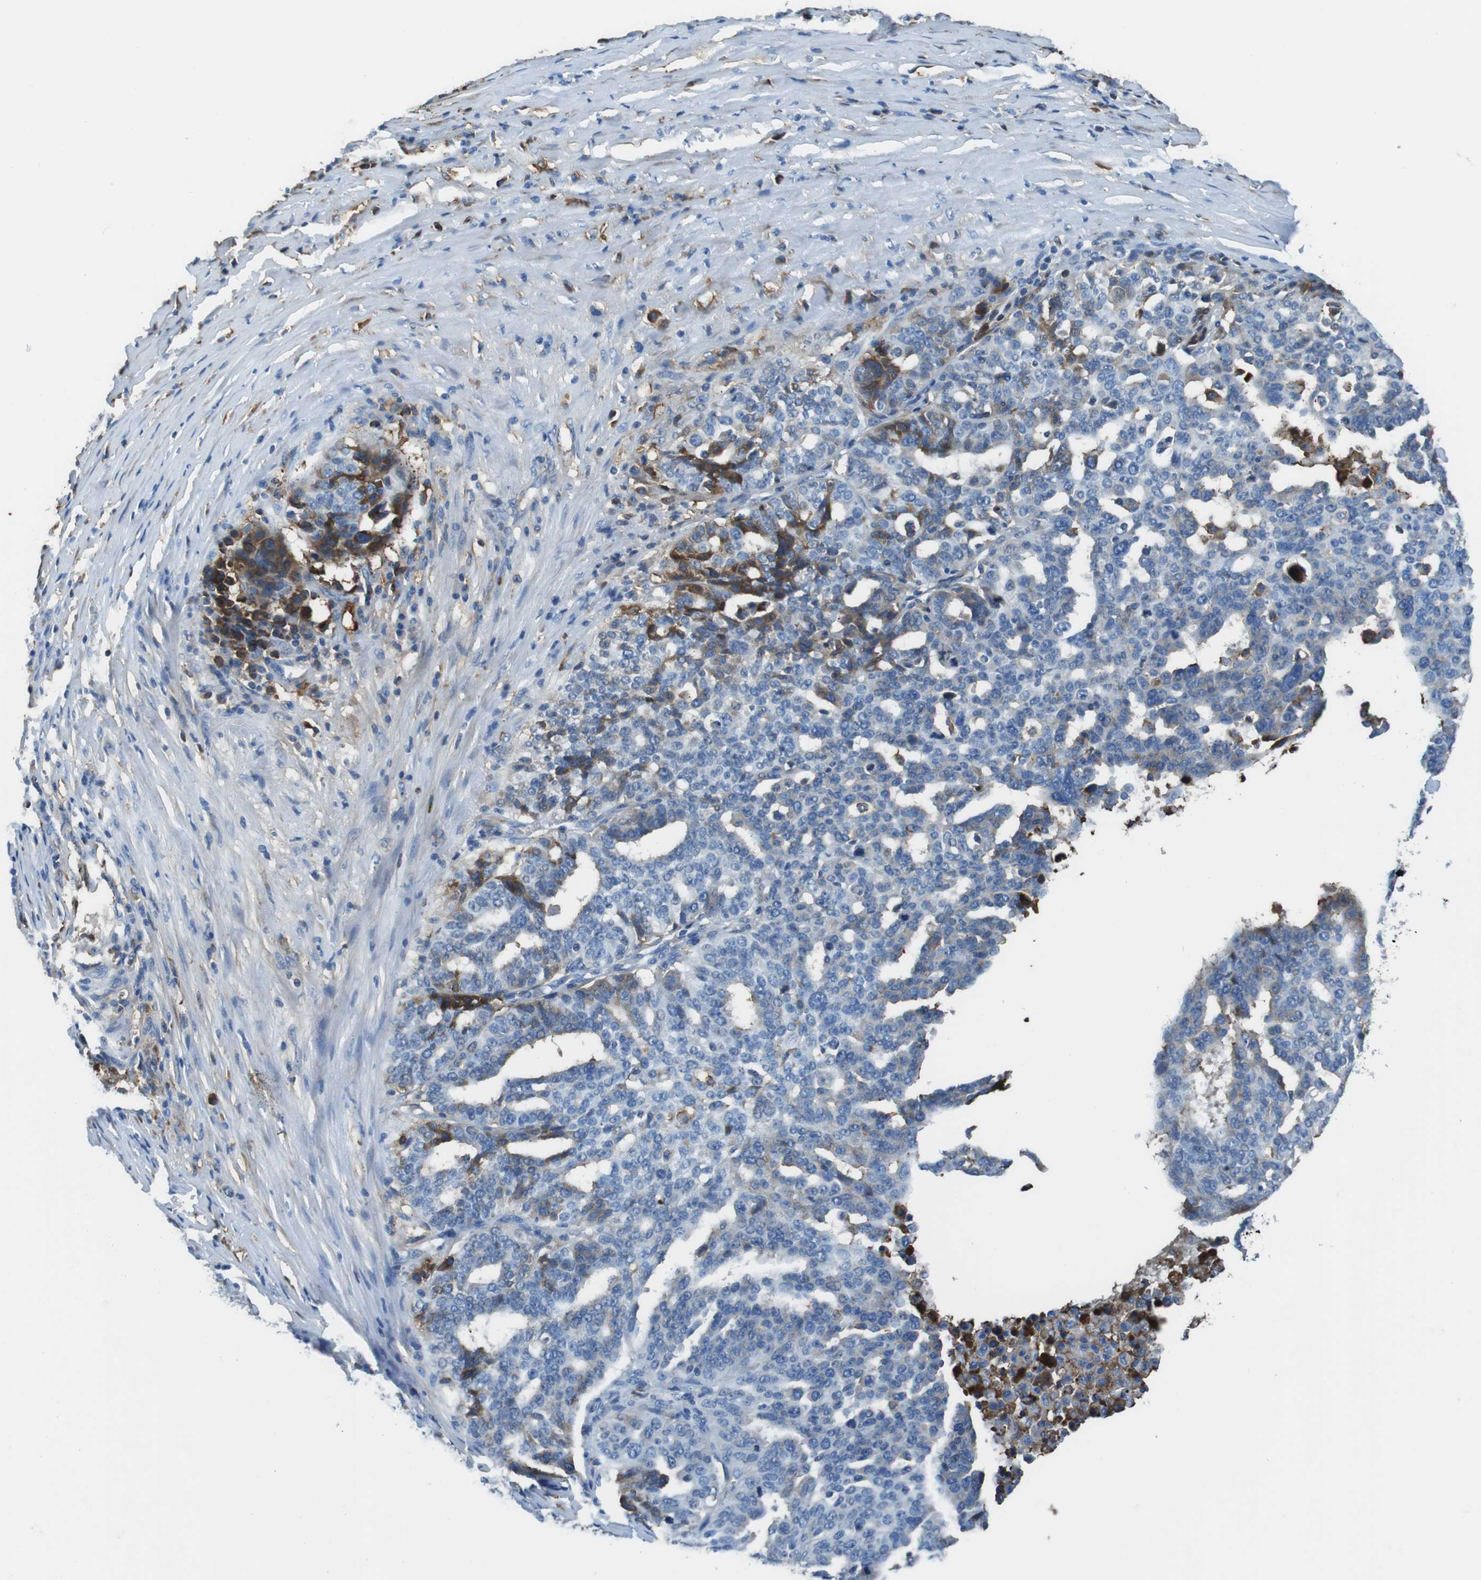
{"staining": {"intensity": "weak", "quantity": "<25%", "location": "cytoplasmic/membranous"}, "tissue": "ovarian cancer", "cell_type": "Tumor cells", "image_type": "cancer", "snomed": [{"axis": "morphology", "description": "Cystadenocarcinoma, serous, NOS"}, {"axis": "topography", "description": "Ovary"}], "caption": "The histopathology image demonstrates no significant staining in tumor cells of ovarian serous cystadenocarcinoma. (DAB (3,3'-diaminobenzidine) immunohistochemistry, high magnification).", "gene": "TMPRSS15", "patient": {"sex": "female", "age": 59}}